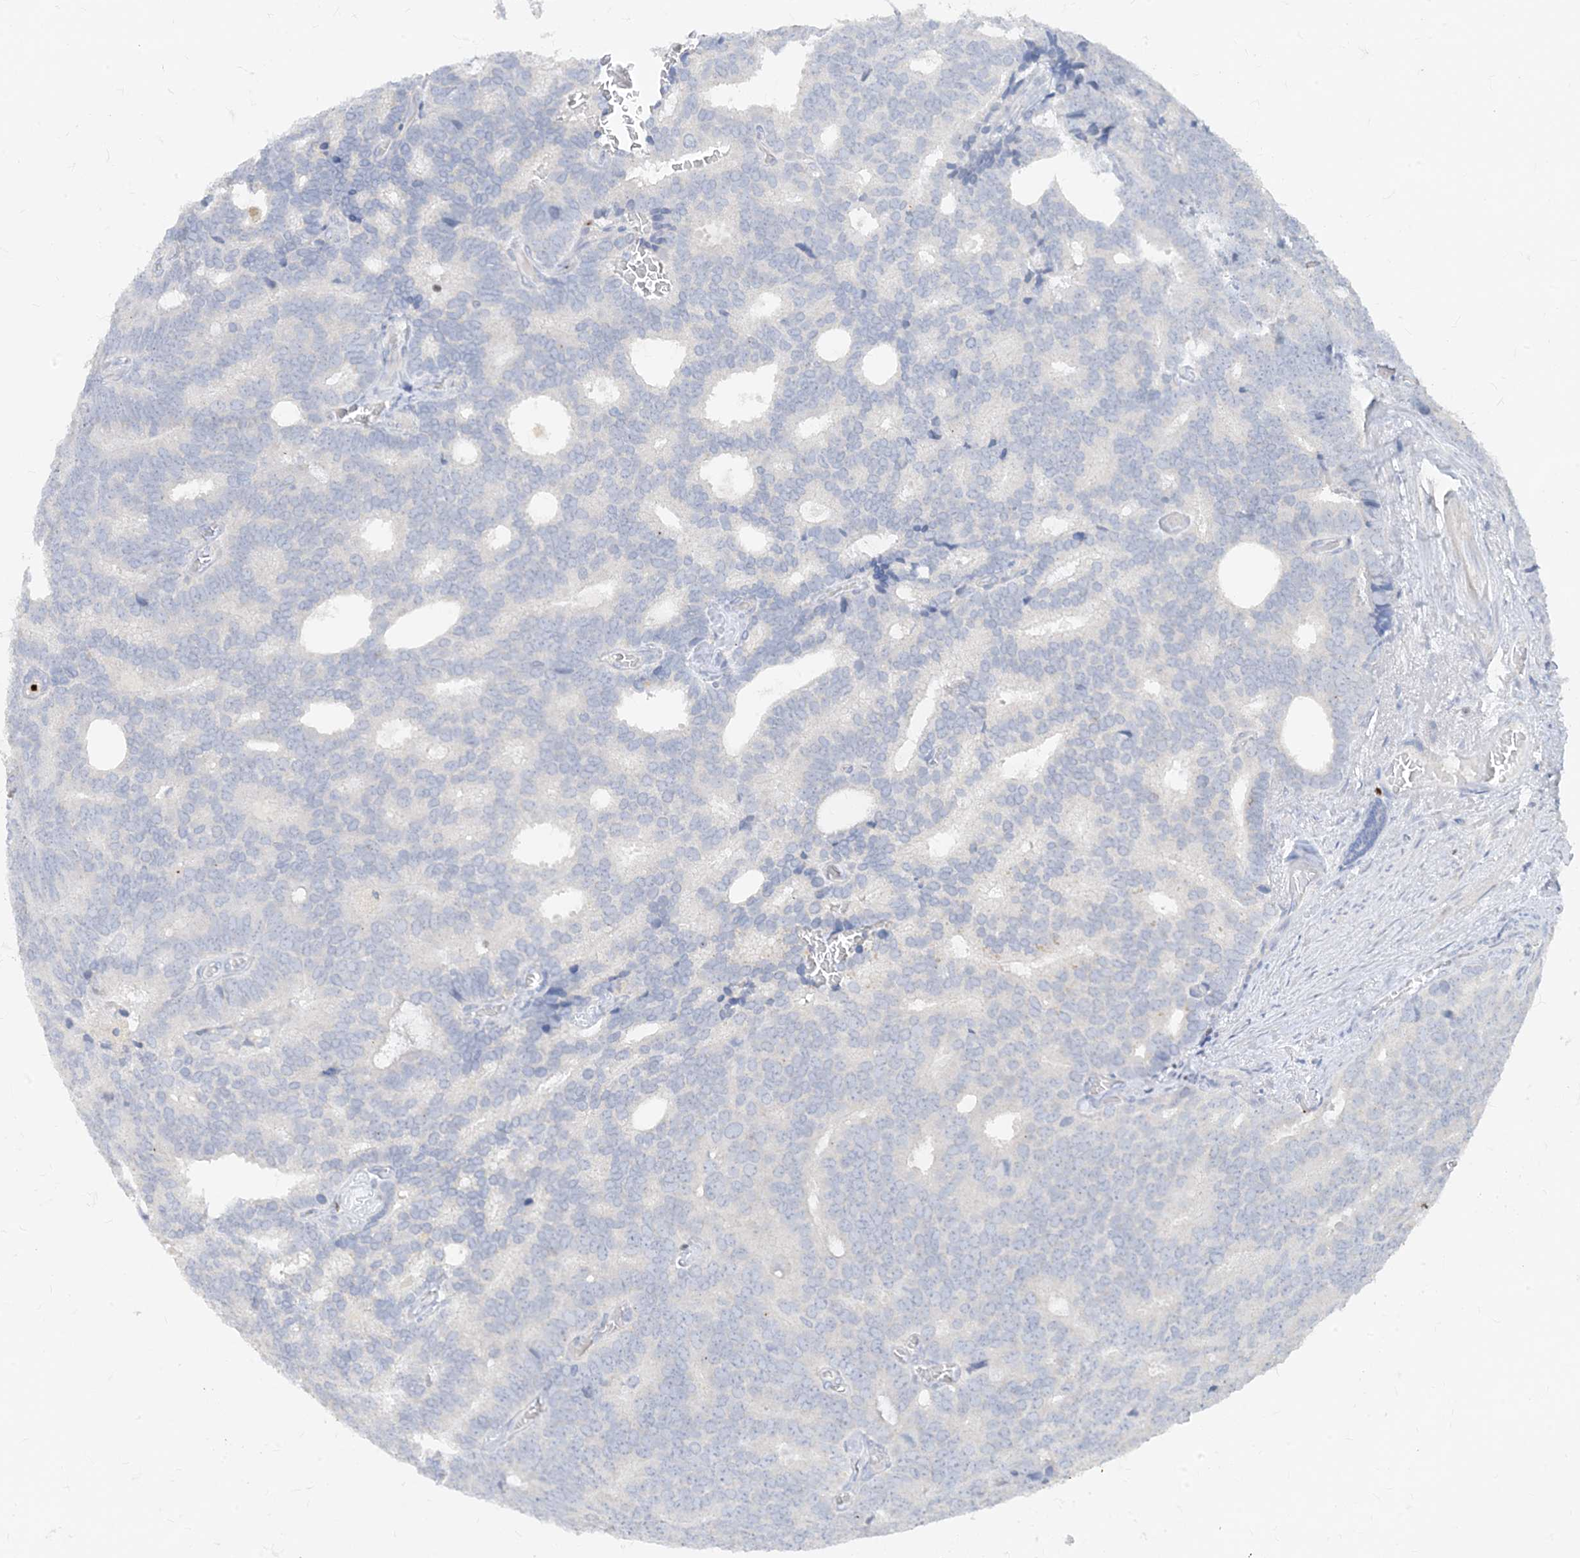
{"staining": {"intensity": "negative", "quantity": "none", "location": "none"}, "tissue": "prostate cancer", "cell_type": "Tumor cells", "image_type": "cancer", "snomed": [{"axis": "morphology", "description": "Adenocarcinoma, Low grade"}, {"axis": "topography", "description": "Prostate"}], "caption": "This is an immunohistochemistry histopathology image of human prostate cancer (adenocarcinoma (low-grade)). There is no expression in tumor cells.", "gene": "TBX21", "patient": {"sex": "male", "age": 71}}